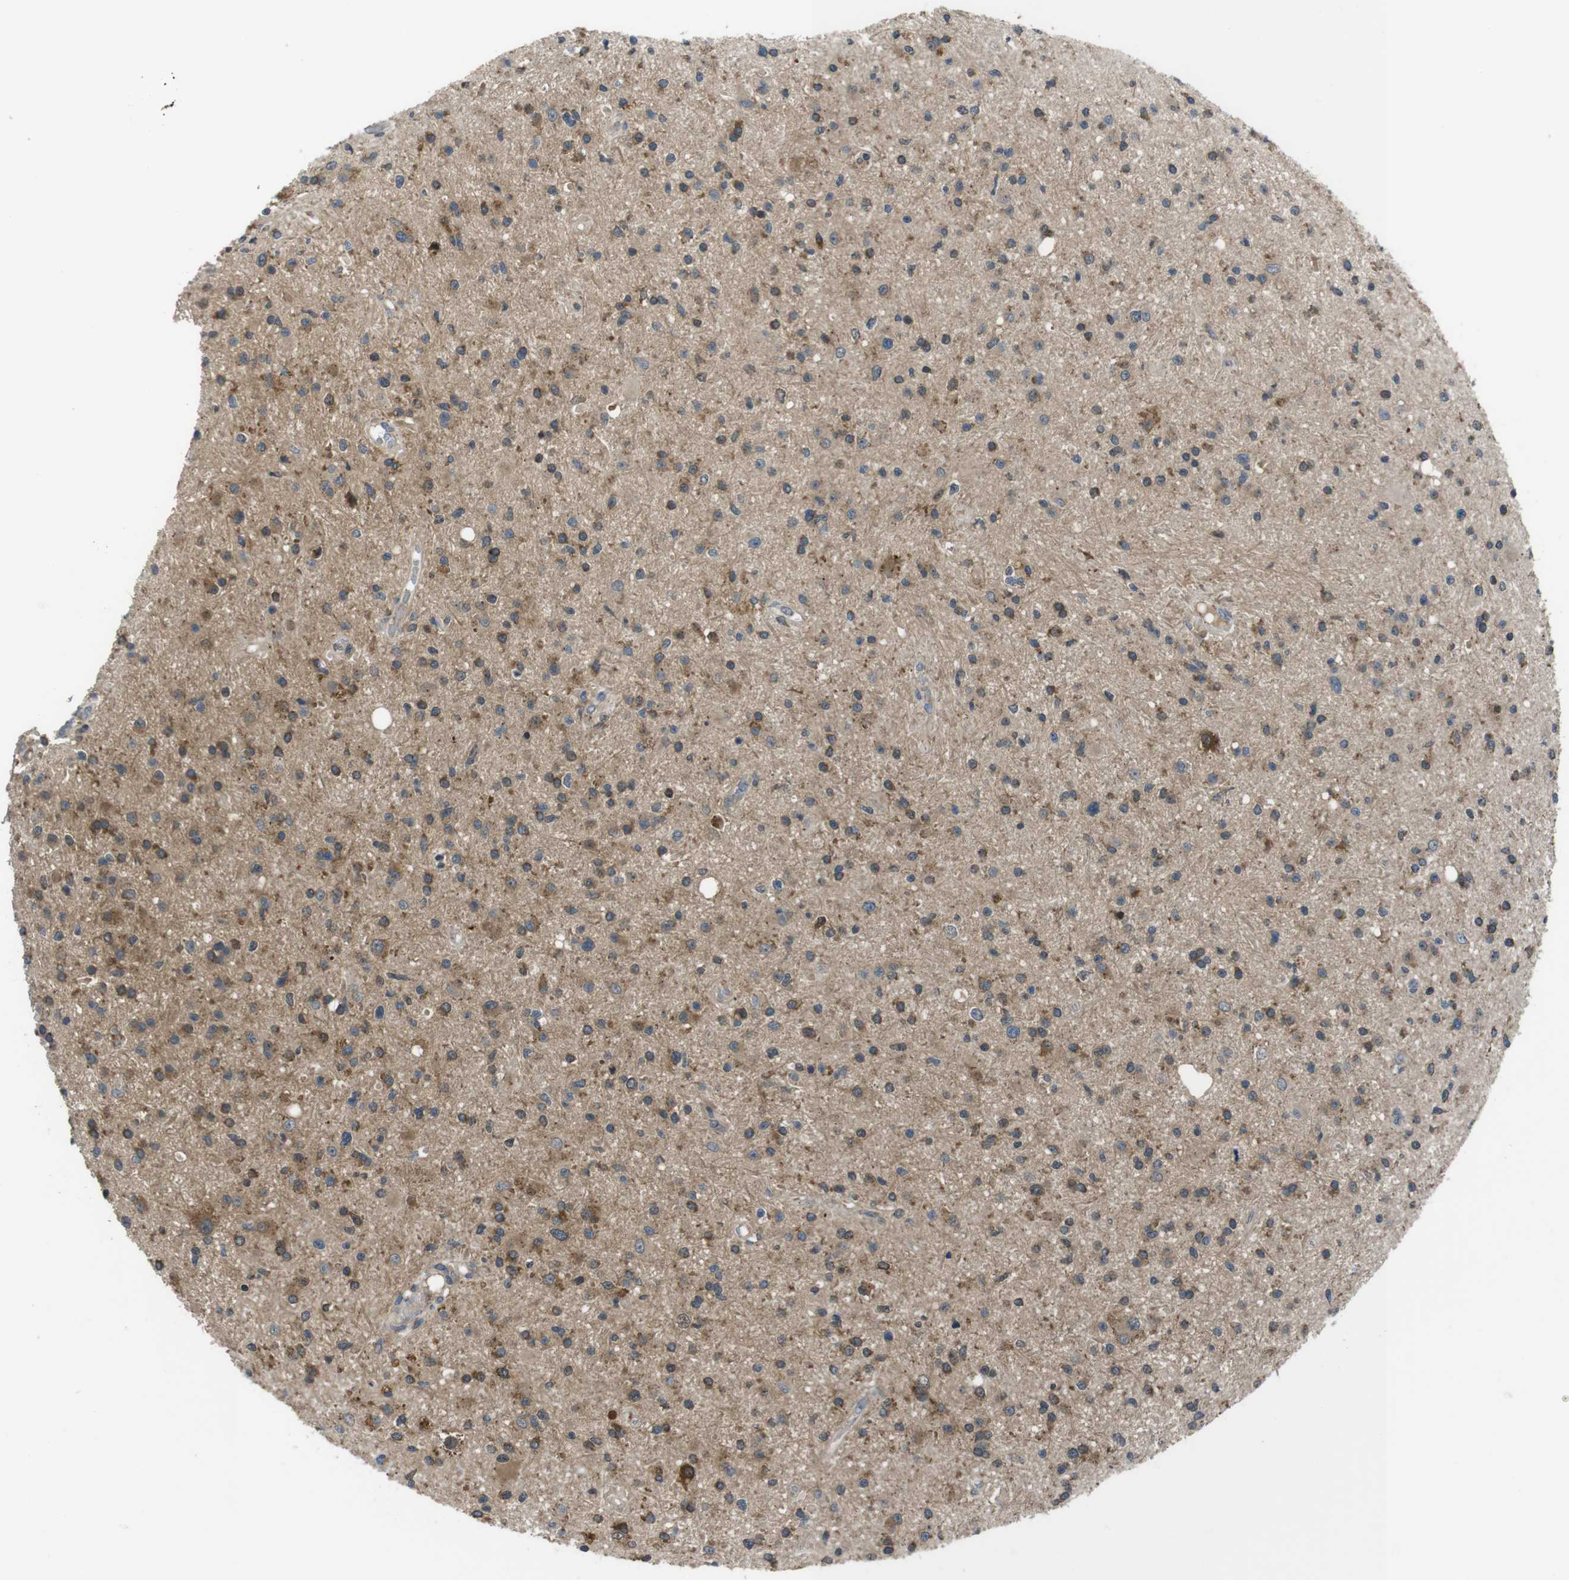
{"staining": {"intensity": "moderate", "quantity": "25%-75%", "location": "cytoplasmic/membranous"}, "tissue": "glioma", "cell_type": "Tumor cells", "image_type": "cancer", "snomed": [{"axis": "morphology", "description": "Glioma, malignant, High grade"}, {"axis": "topography", "description": "Brain"}], "caption": "Glioma stained with immunohistochemistry demonstrates moderate cytoplasmic/membranous positivity in approximately 25%-75% of tumor cells.", "gene": "SLC22A23", "patient": {"sex": "male", "age": 33}}